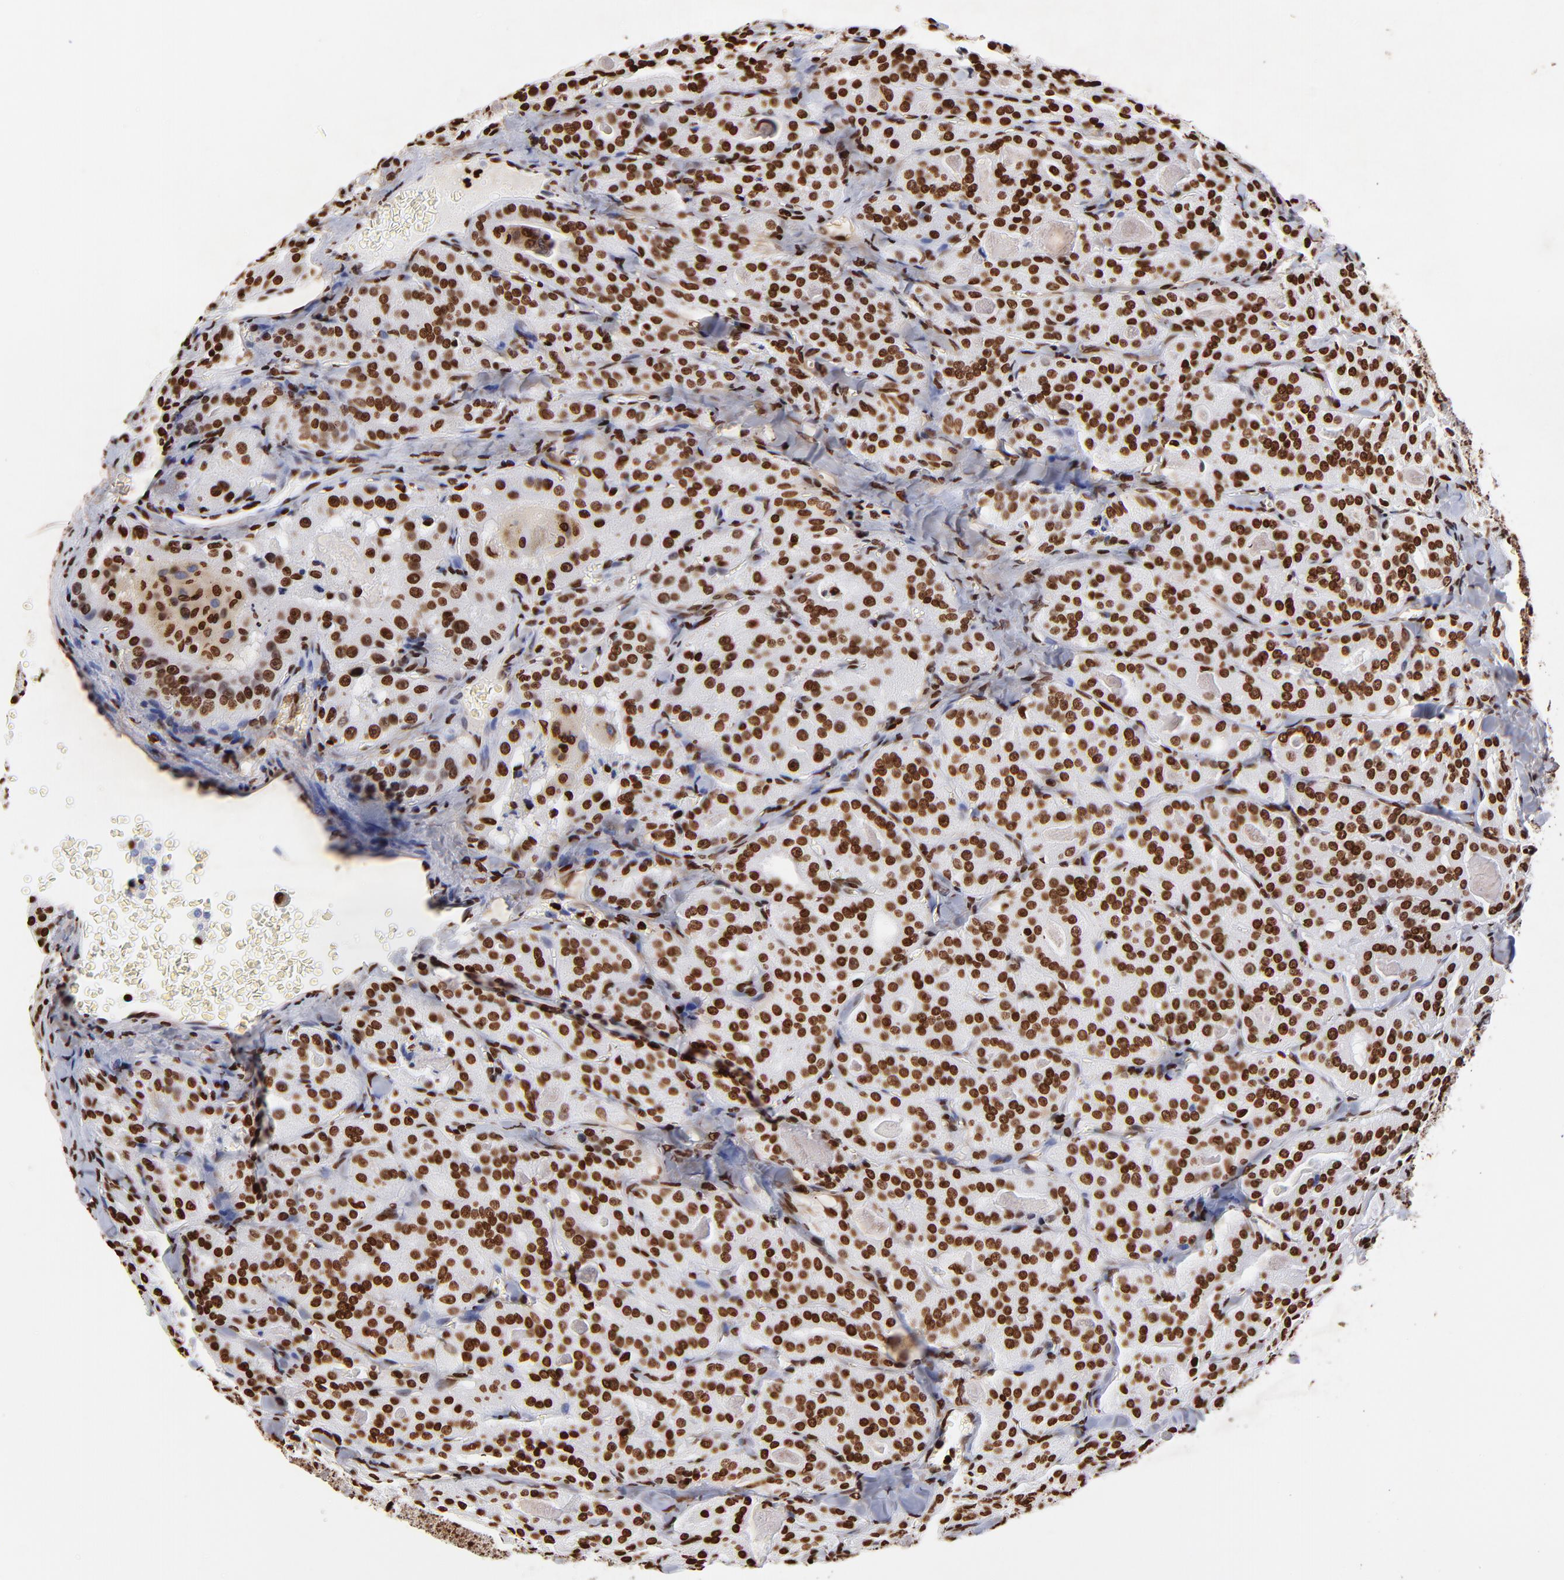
{"staining": {"intensity": "strong", "quantity": ">75%", "location": "nuclear"}, "tissue": "thyroid cancer", "cell_type": "Tumor cells", "image_type": "cancer", "snomed": [{"axis": "morphology", "description": "Carcinoma, NOS"}, {"axis": "topography", "description": "Thyroid gland"}], "caption": "Protein expression analysis of human carcinoma (thyroid) reveals strong nuclear staining in approximately >75% of tumor cells.", "gene": "FBH1", "patient": {"sex": "male", "age": 76}}